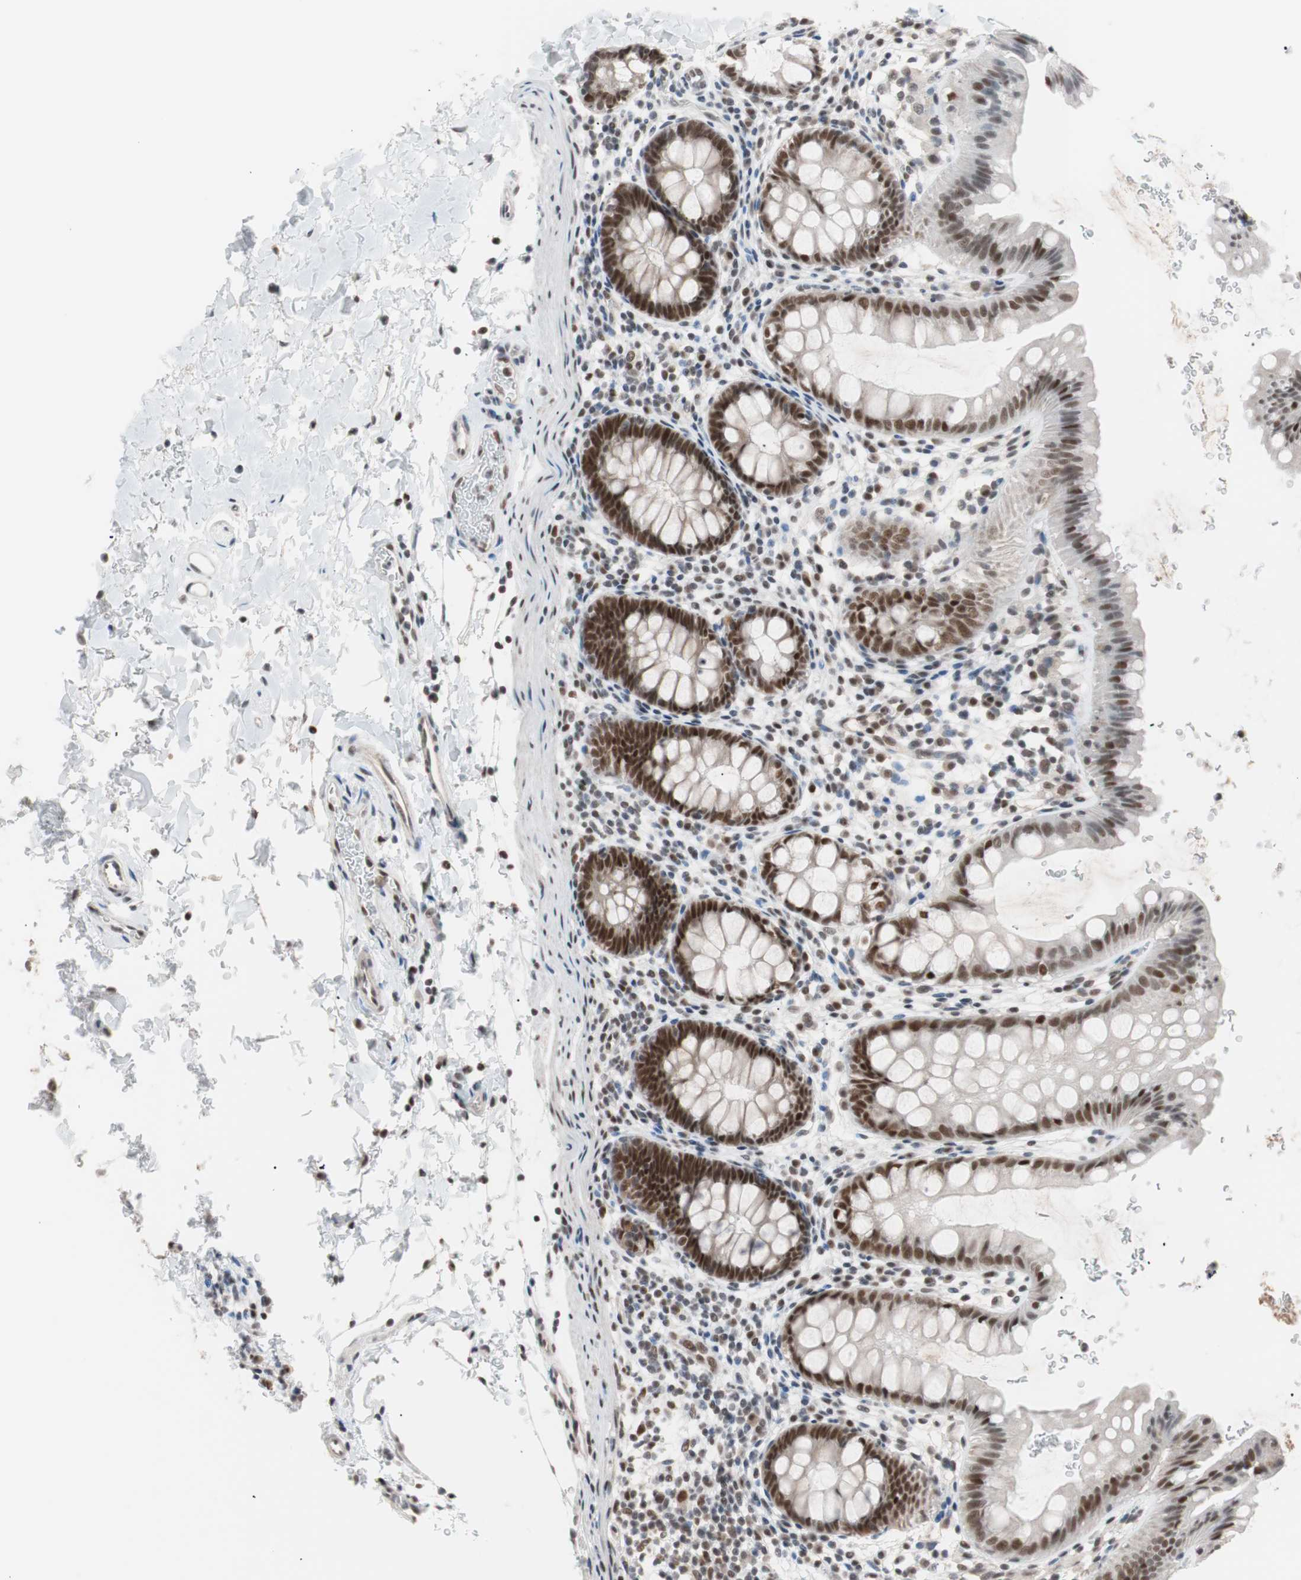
{"staining": {"intensity": "strong", "quantity": ">75%", "location": "nuclear"}, "tissue": "rectum", "cell_type": "Glandular cells", "image_type": "normal", "snomed": [{"axis": "morphology", "description": "Normal tissue, NOS"}, {"axis": "topography", "description": "Rectum"}], "caption": "Immunohistochemistry (DAB) staining of normal rectum reveals strong nuclear protein expression in about >75% of glandular cells. The protein of interest is stained brown, and the nuclei are stained in blue (DAB IHC with brightfield microscopy, high magnification).", "gene": "LIG3", "patient": {"sex": "female", "age": 24}}